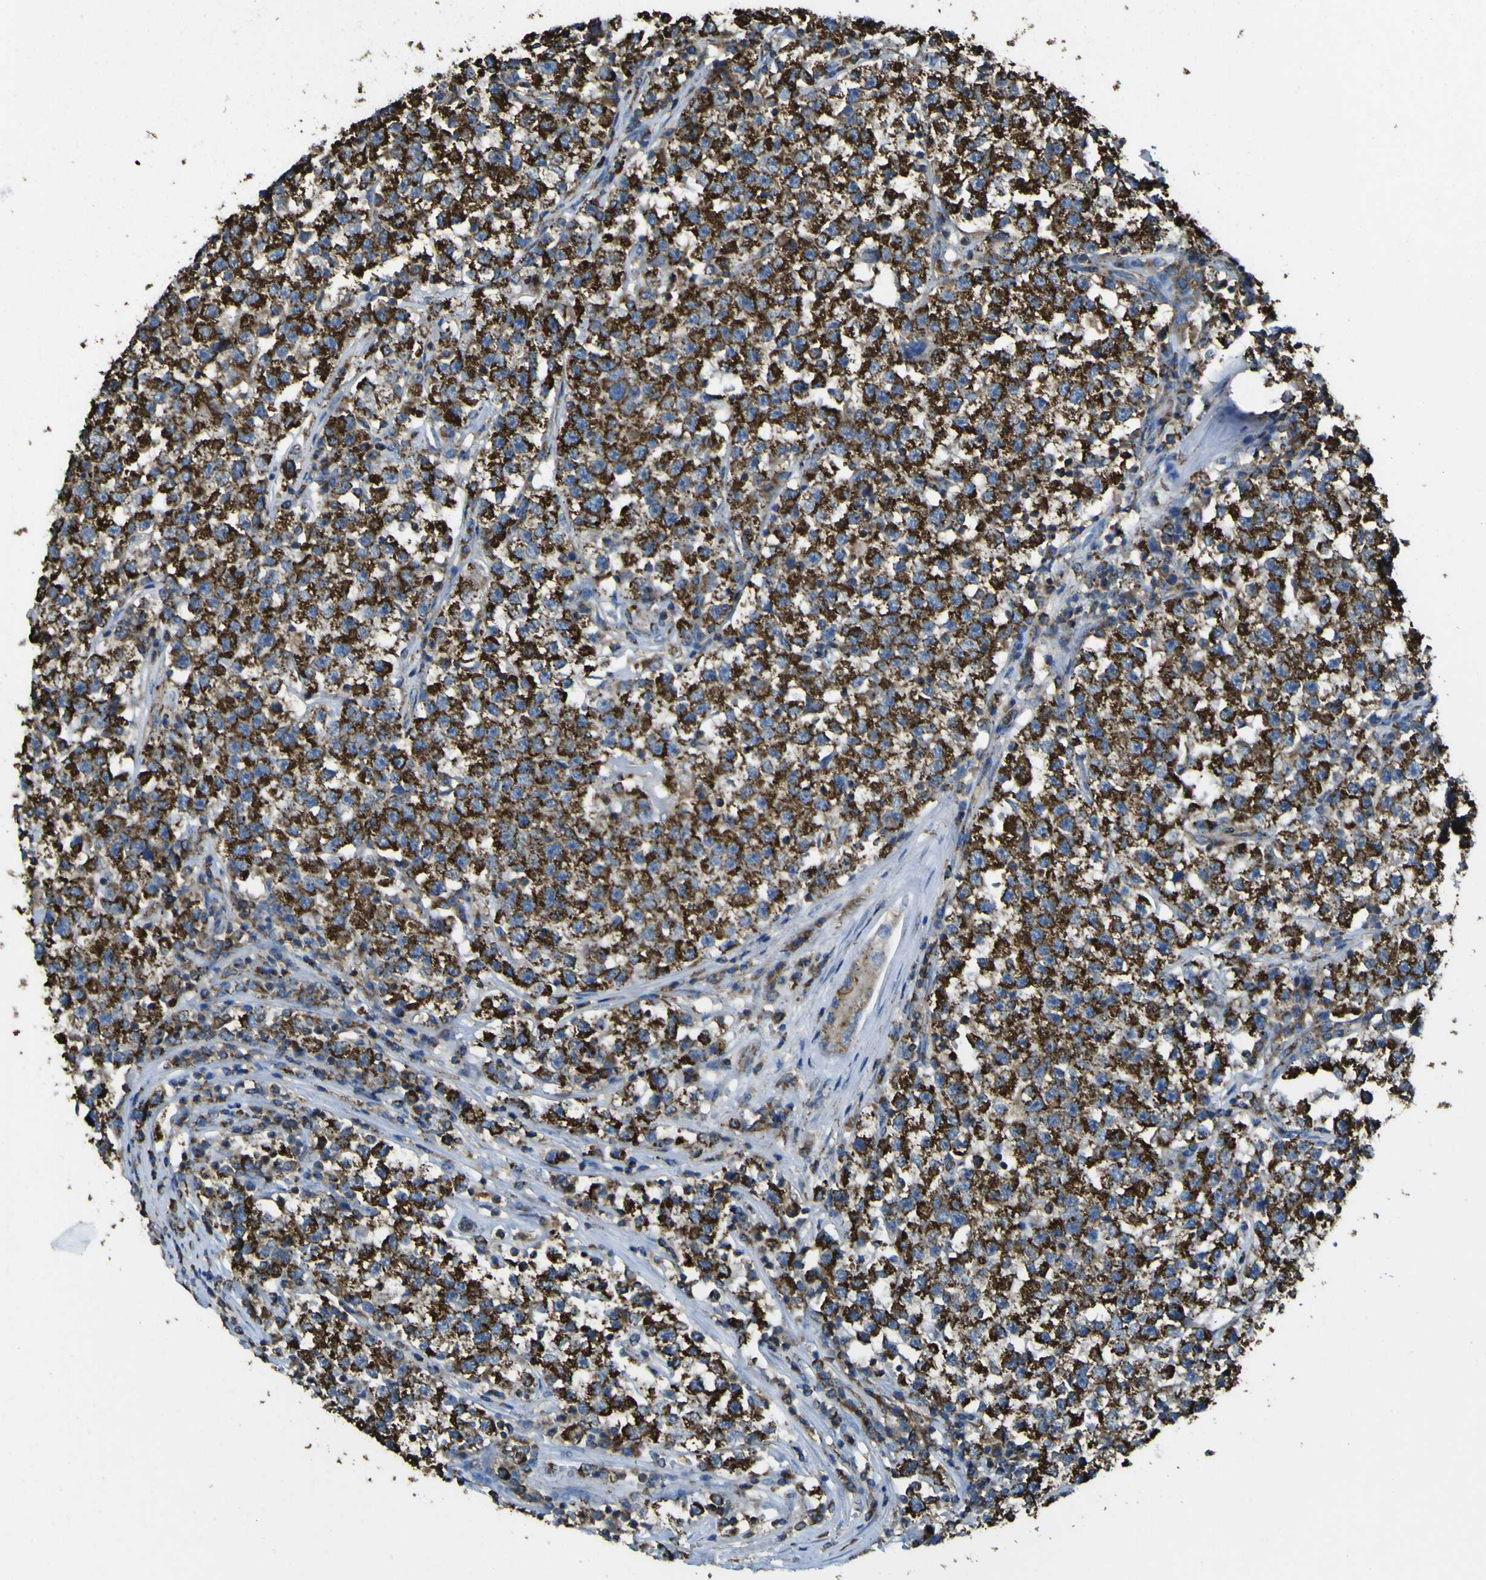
{"staining": {"intensity": "strong", "quantity": ">75%", "location": "cytoplasmic/membranous"}, "tissue": "testis cancer", "cell_type": "Tumor cells", "image_type": "cancer", "snomed": [{"axis": "morphology", "description": "Seminoma, NOS"}, {"axis": "topography", "description": "Testis"}], "caption": "A micrograph of human testis cancer (seminoma) stained for a protein exhibits strong cytoplasmic/membranous brown staining in tumor cells.", "gene": "ACSL3", "patient": {"sex": "male", "age": 22}}